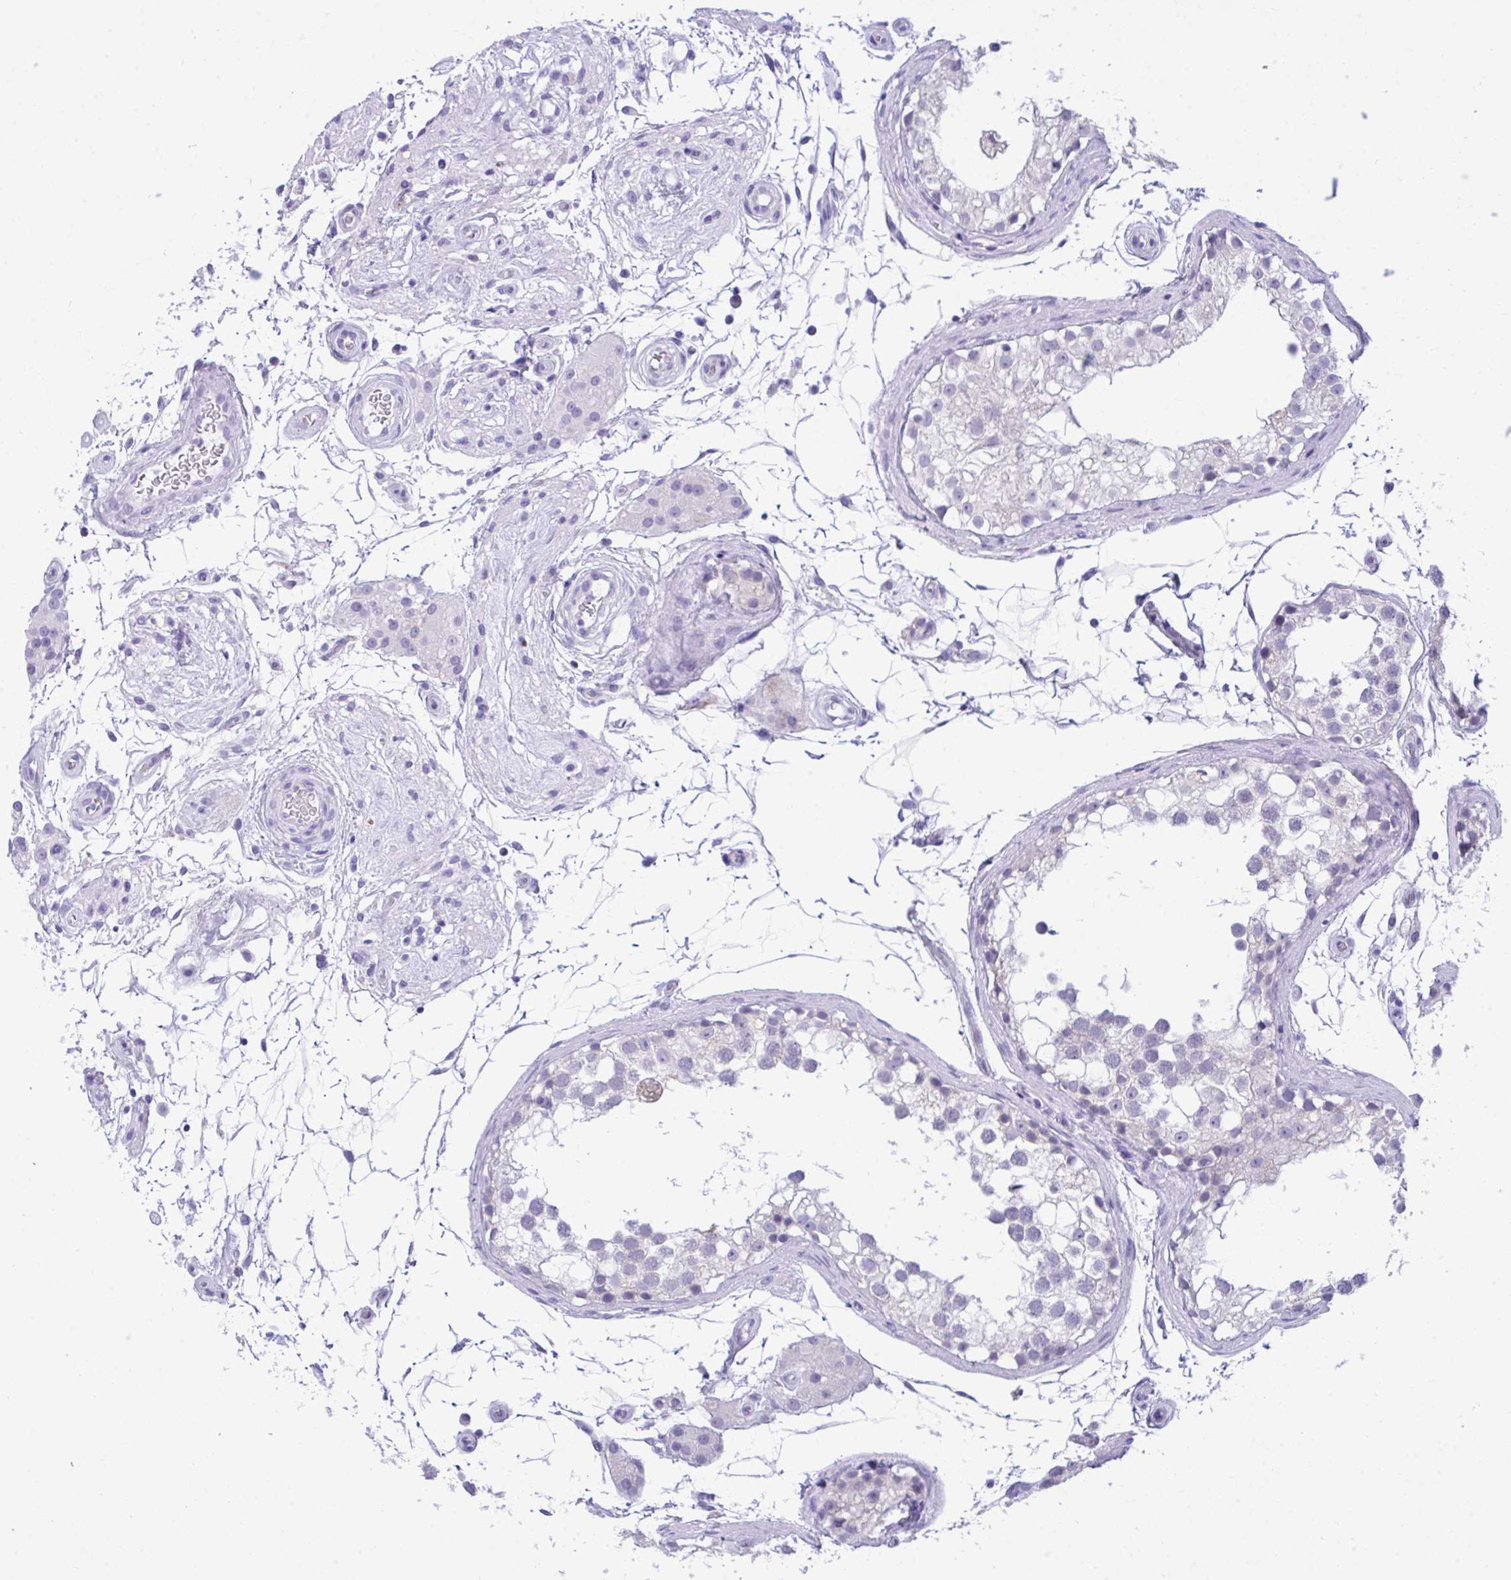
{"staining": {"intensity": "negative", "quantity": "none", "location": "none"}, "tissue": "testis", "cell_type": "Cells in seminiferous ducts", "image_type": "normal", "snomed": [{"axis": "morphology", "description": "Normal tissue, NOS"}, {"axis": "morphology", "description": "Seminoma, NOS"}, {"axis": "topography", "description": "Testis"}], "caption": "Testis was stained to show a protein in brown. There is no significant expression in cells in seminiferous ducts. (Brightfield microscopy of DAB immunohistochemistry (IHC) at high magnification).", "gene": "PGM2L1", "patient": {"sex": "male", "age": 65}}